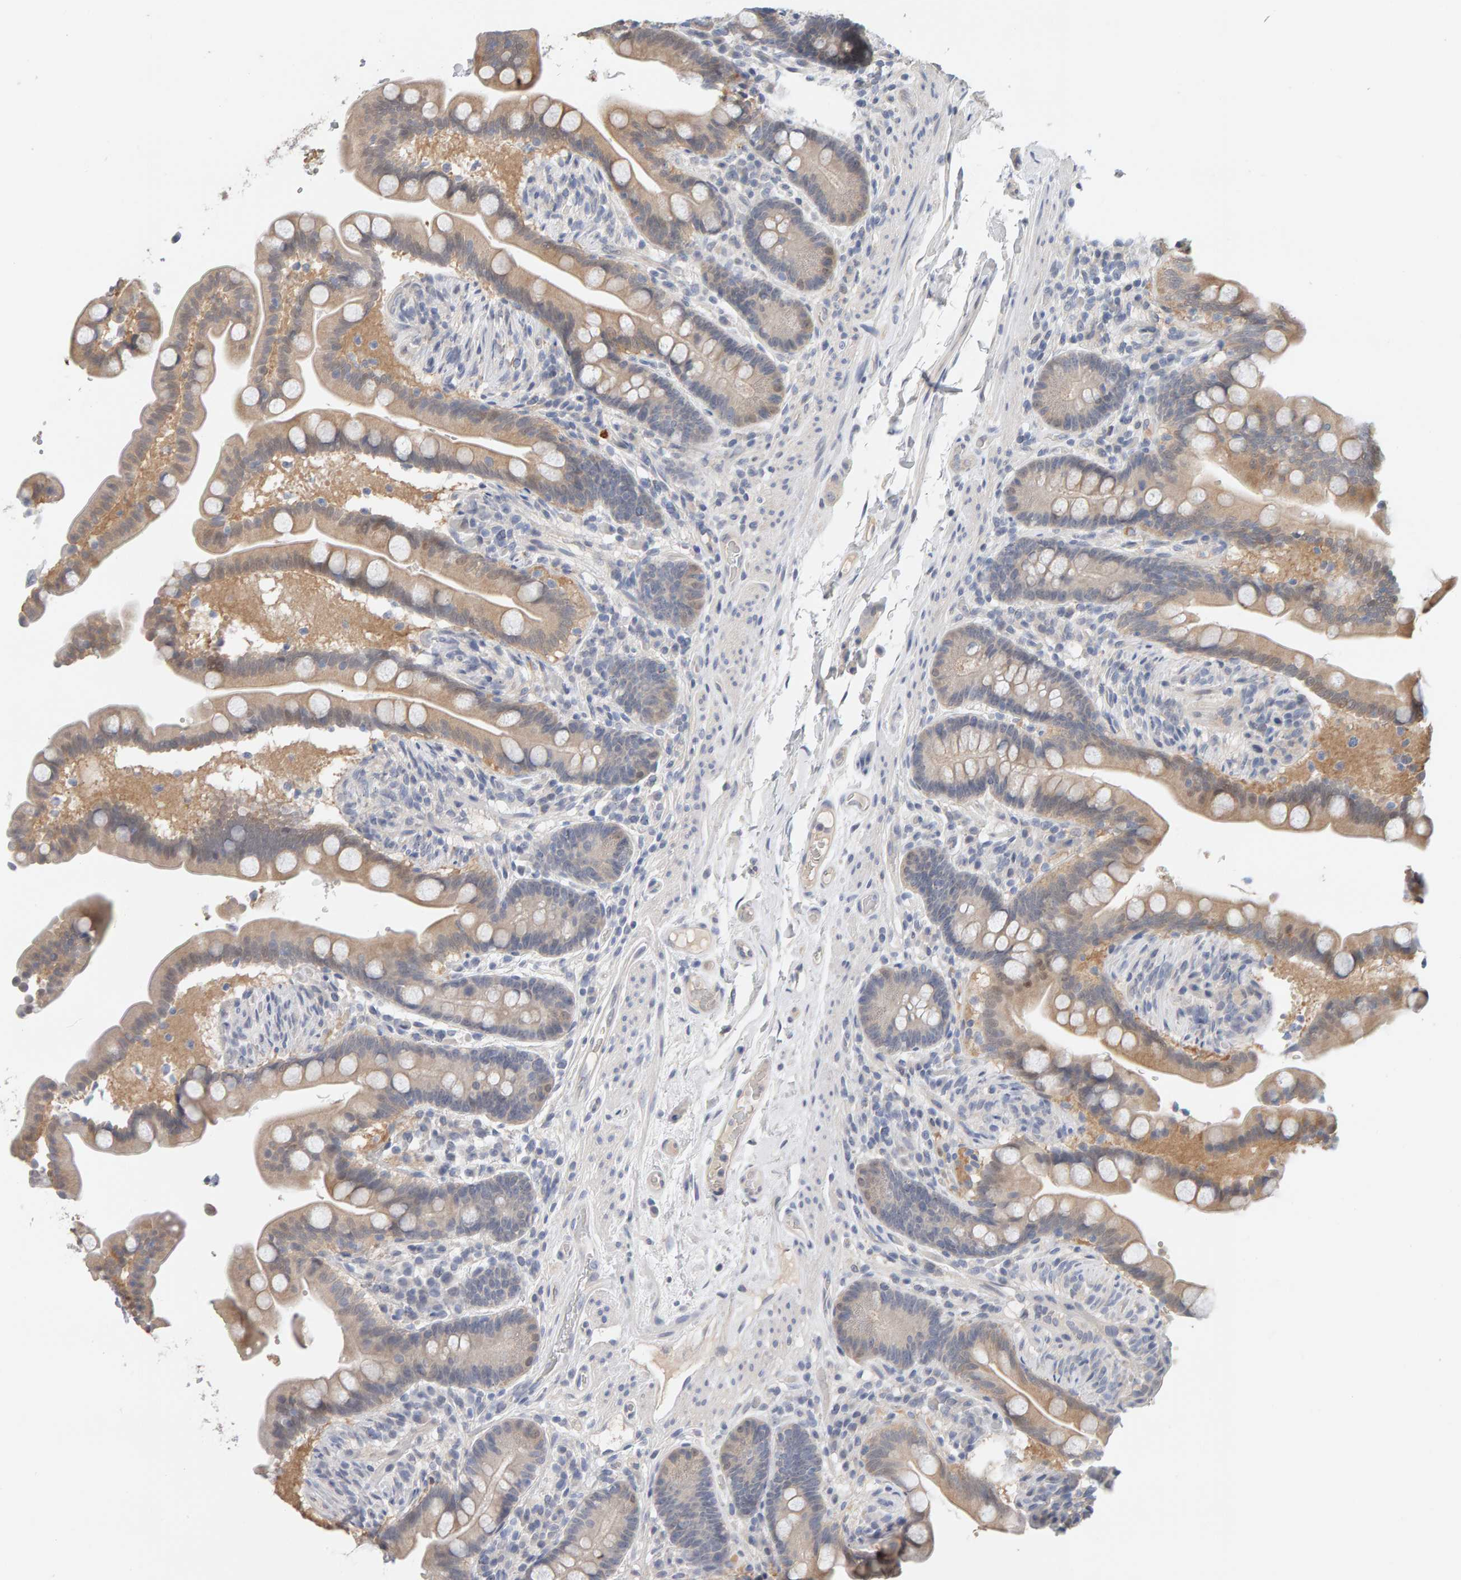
{"staining": {"intensity": "weak", "quantity": ">75%", "location": "cytoplasmic/membranous"}, "tissue": "colon", "cell_type": "Endothelial cells", "image_type": "normal", "snomed": [{"axis": "morphology", "description": "Normal tissue, NOS"}, {"axis": "topography", "description": "Smooth muscle"}, {"axis": "topography", "description": "Colon"}], "caption": "About >75% of endothelial cells in normal human colon demonstrate weak cytoplasmic/membranous protein expression as visualized by brown immunohistochemical staining.", "gene": "GFUS", "patient": {"sex": "male", "age": 73}}